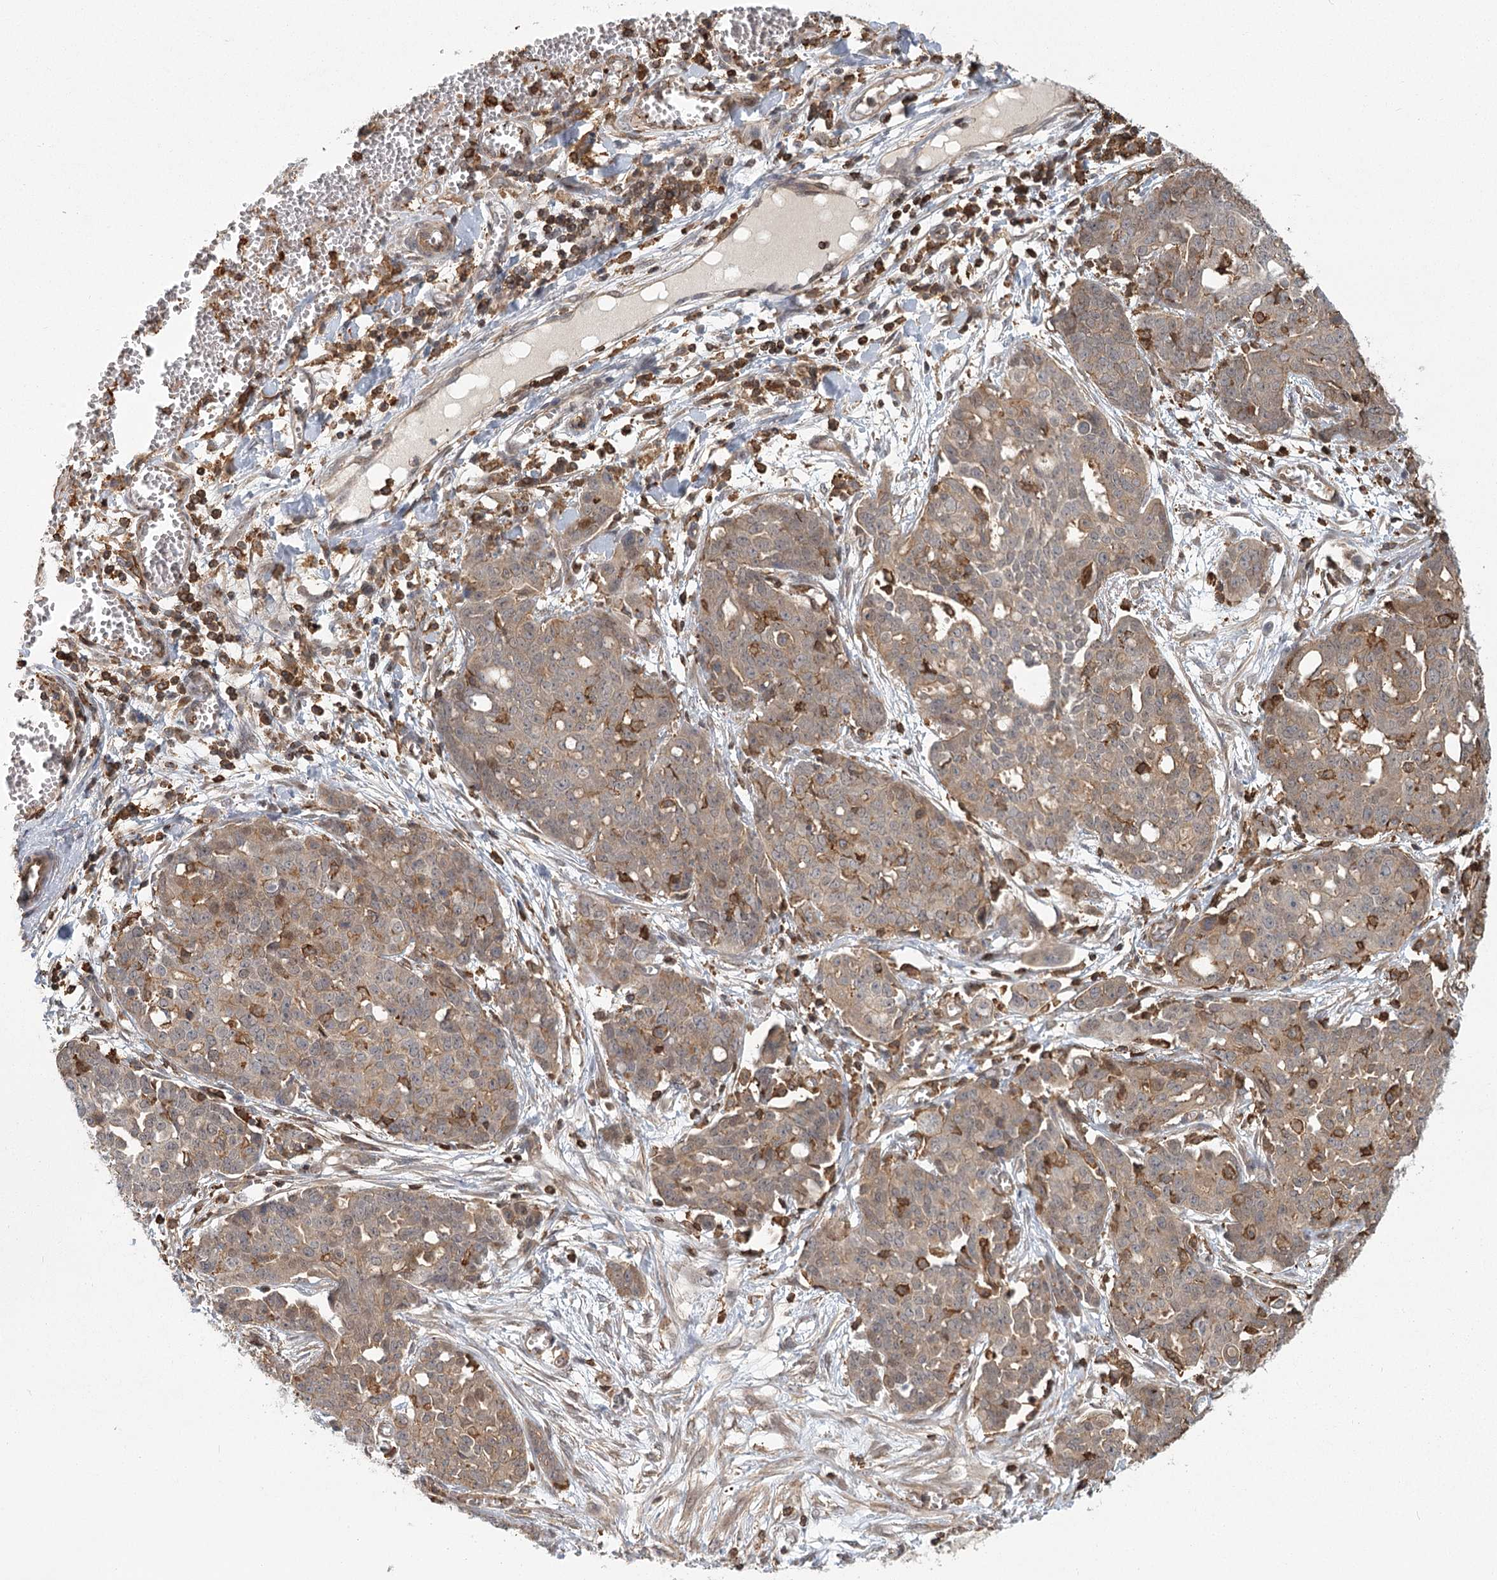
{"staining": {"intensity": "weak", "quantity": "<25%", "location": "cytoplasmic/membranous"}, "tissue": "ovarian cancer", "cell_type": "Tumor cells", "image_type": "cancer", "snomed": [{"axis": "morphology", "description": "Cystadenocarcinoma, serous, NOS"}, {"axis": "topography", "description": "Soft tissue"}, {"axis": "topography", "description": "Ovary"}], "caption": "IHC of human ovarian cancer exhibits no positivity in tumor cells. (DAB IHC visualized using brightfield microscopy, high magnification).", "gene": "MEPE", "patient": {"sex": "female", "age": 57}}